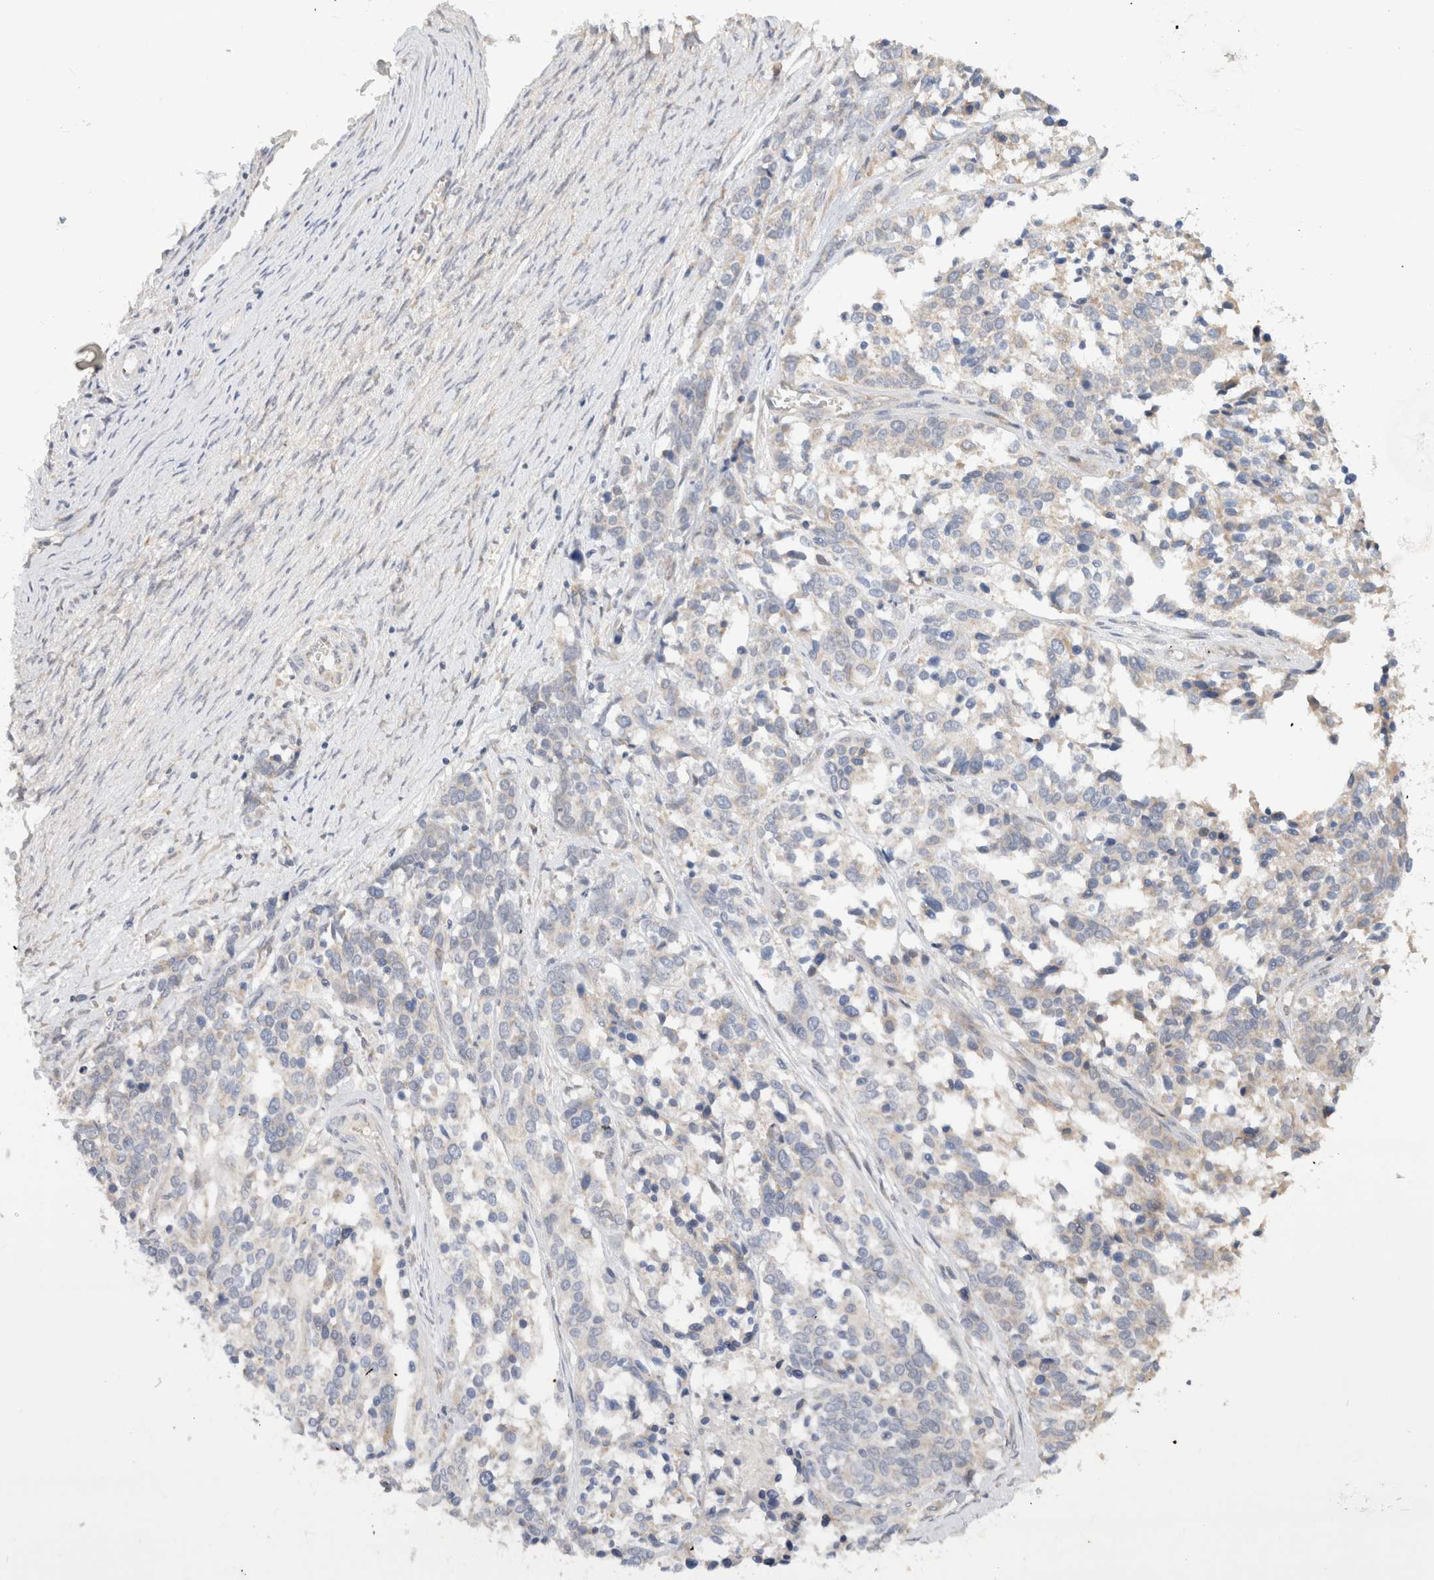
{"staining": {"intensity": "negative", "quantity": "none", "location": "none"}, "tissue": "ovarian cancer", "cell_type": "Tumor cells", "image_type": "cancer", "snomed": [{"axis": "morphology", "description": "Cystadenocarcinoma, serous, NOS"}, {"axis": "topography", "description": "Ovary"}], "caption": "Immunohistochemical staining of serous cystadenocarcinoma (ovarian) reveals no significant positivity in tumor cells.", "gene": "CA13", "patient": {"sex": "female", "age": 44}}